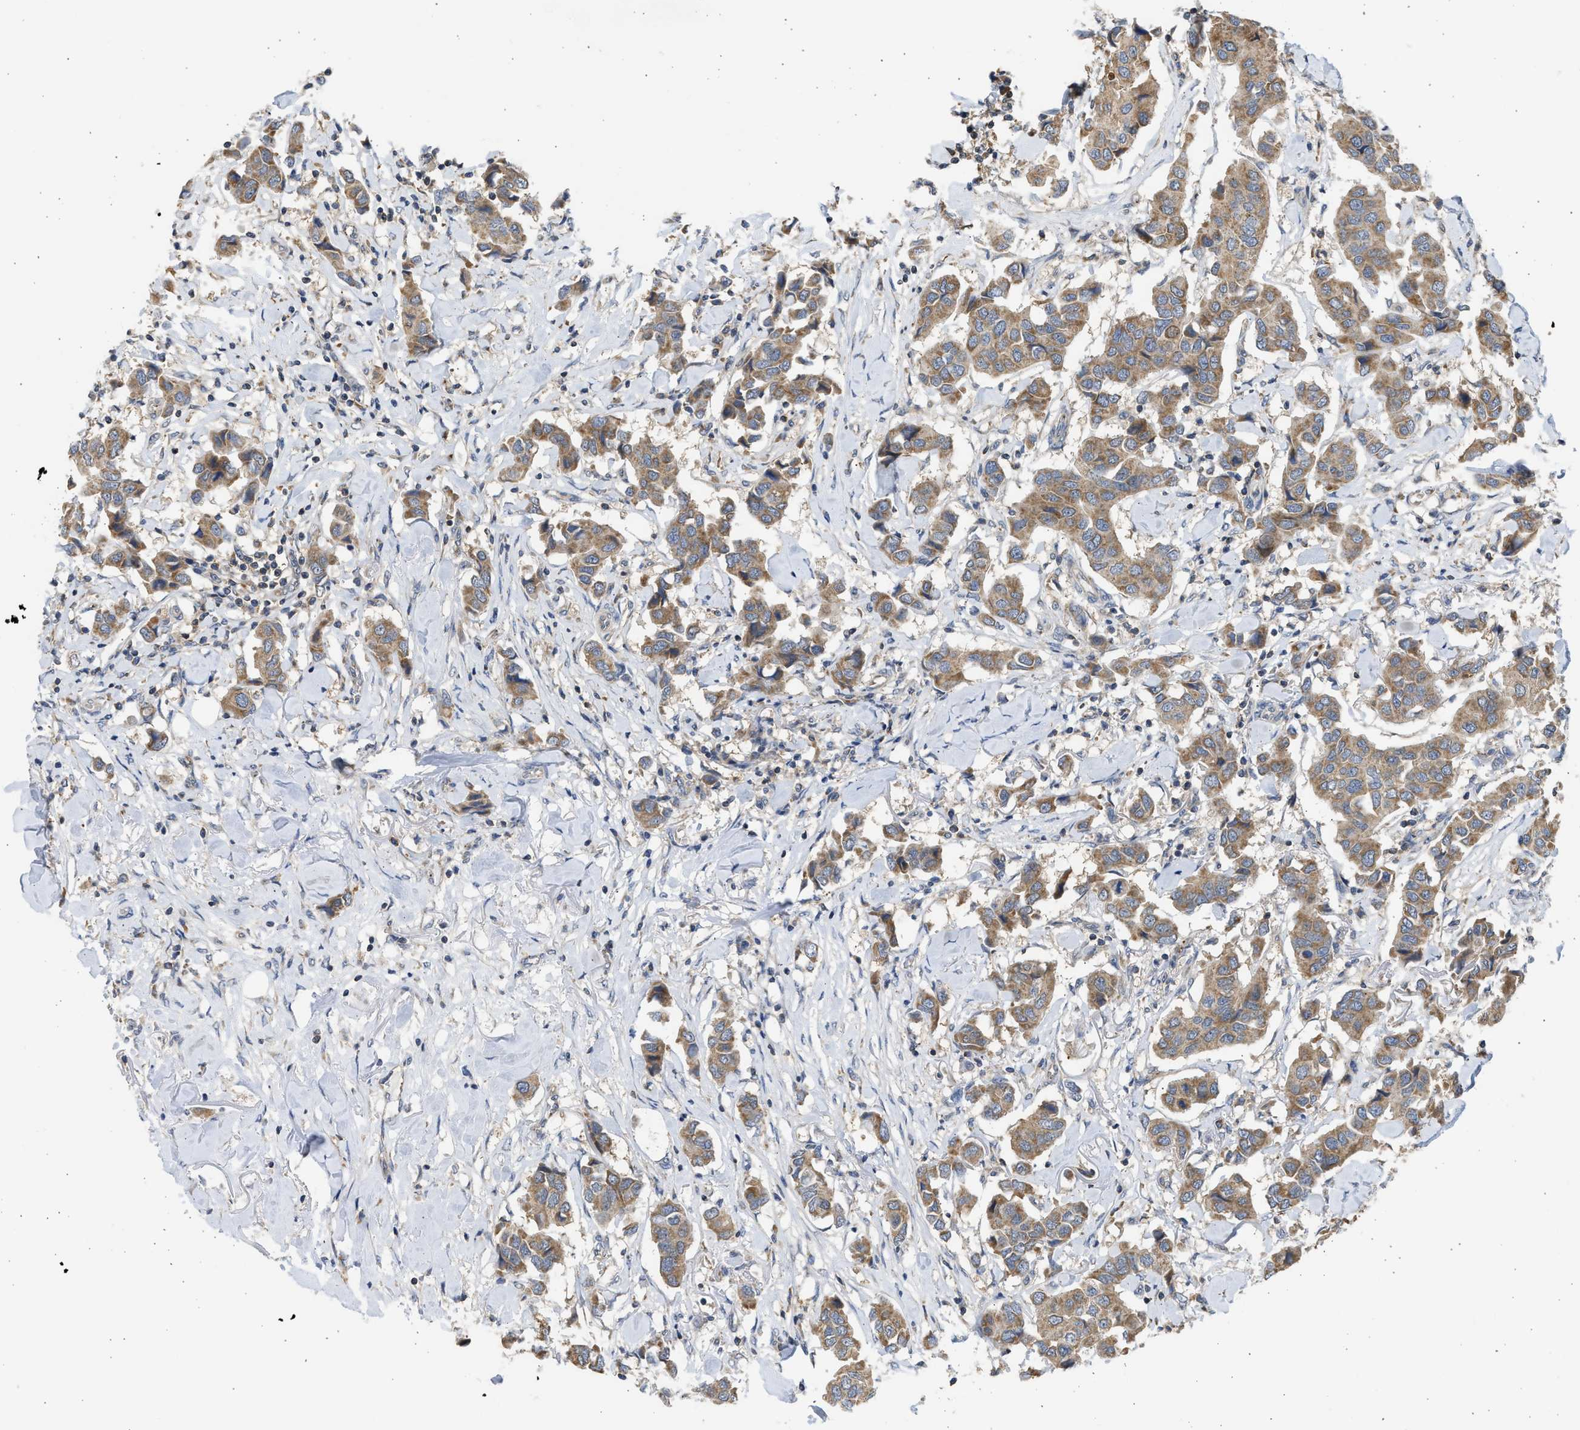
{"staining": {"intensity": "moderate", "quantity": ">75%", "location": "cytoplasmic/membranous"}, "tissue": "breast cancer", "cell_type": "Tumor cells", "image_type": "cancer", "snomed": [{"axis": "morphology", "description": "Duct carcinoma"}, {"axis": "topography", "description": "Breast"}], "caption": "Breast invasive ductal carcinoma stained with a protein marker shows moderate staining in tumor cells.", "gene": "CYP1A1", "patient": {"sex": "female", "age": 80}}